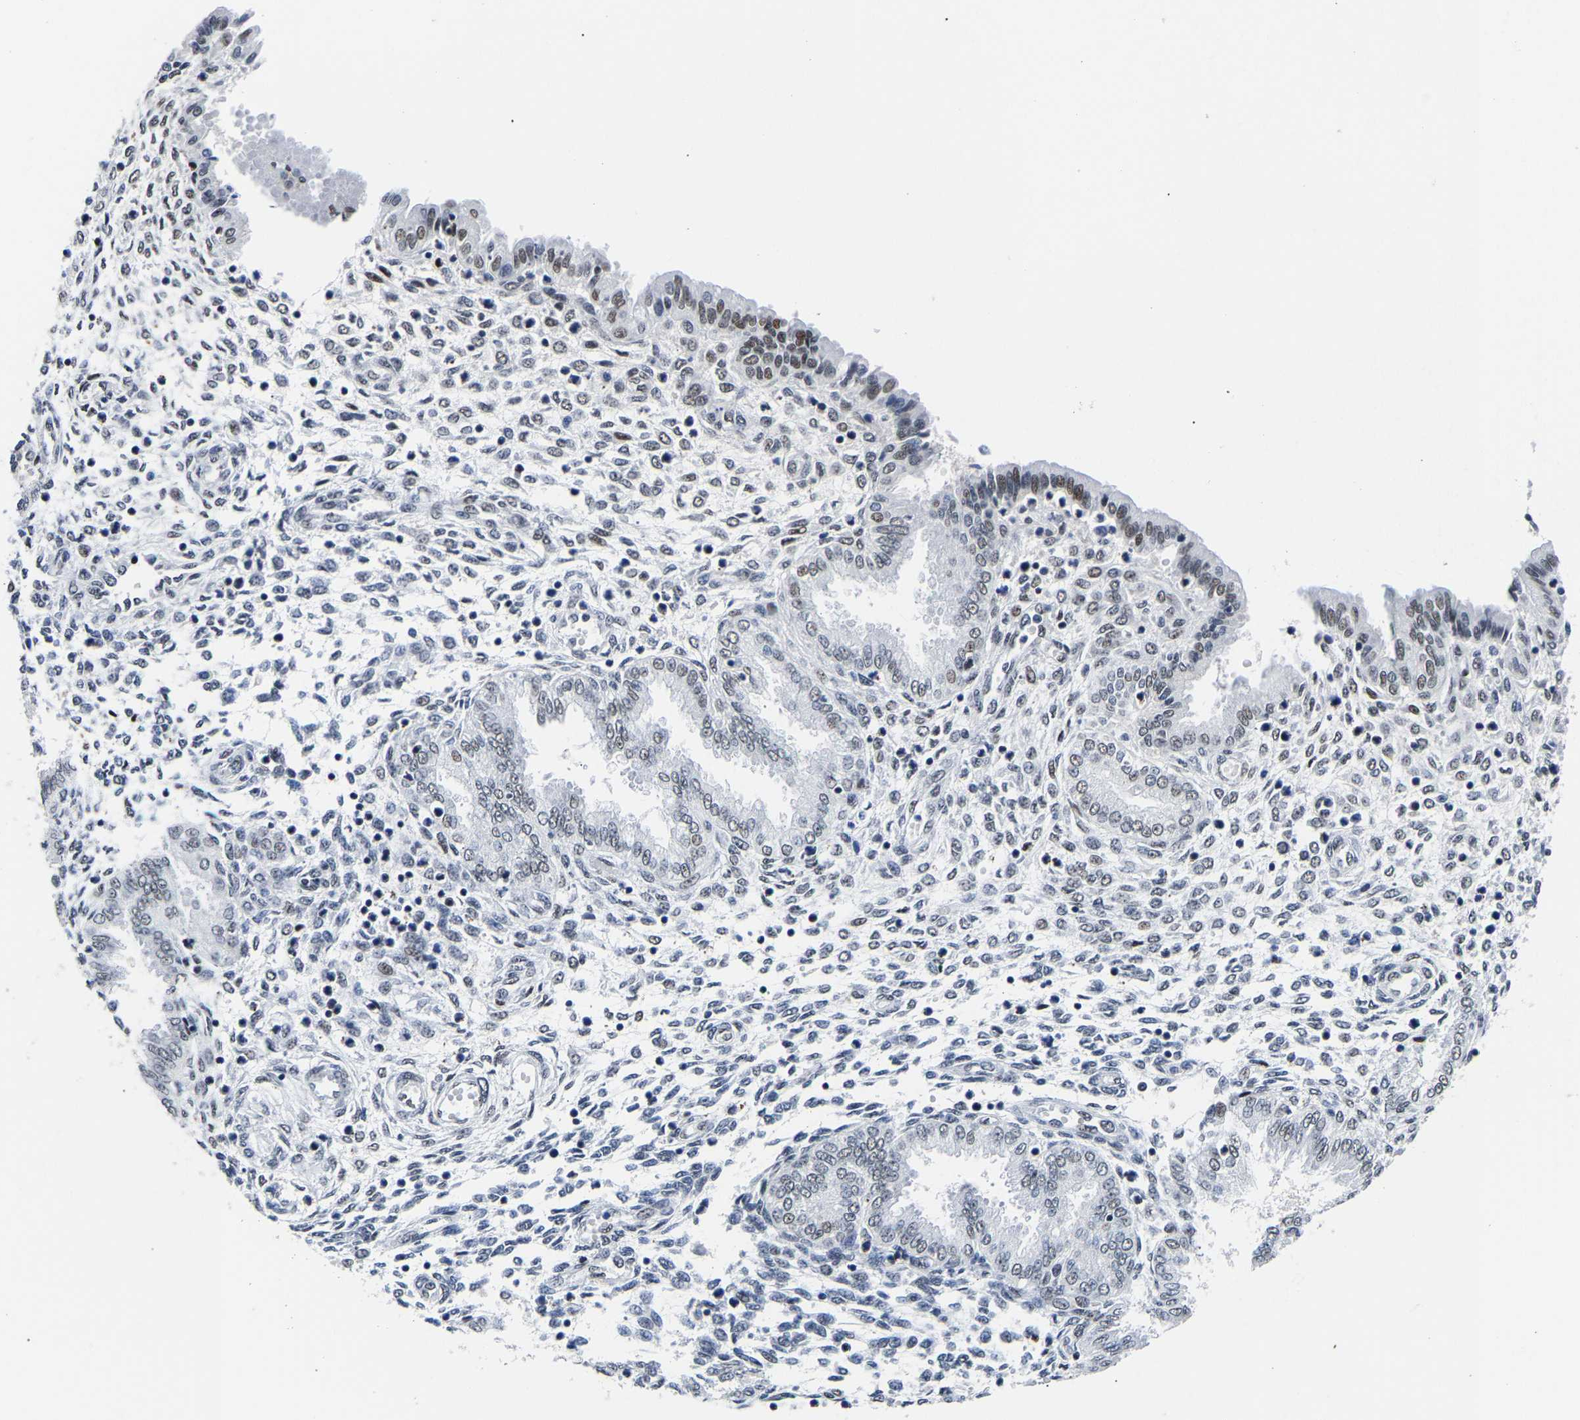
{"staining": {"intensity": "weak", "quantity": "25%-75%", "location": "nuclear"}, "tissue": "endometrium", "cell_type": "Cells in endometrial stroma", "image_type": "normal", "snomed": [{"axis": "morphology", "description": "Normal tissue, NOS"}, {"axis": "topography", "description": "Endometrium"}], "caption": "This is a micrograph of immunohistochemistry staining of normal endometrium, which shows weak positivity in the nuclear of cells in endometrial stroma.", "gene": "PTRHD1", "patient": {"sex": "female", "age": 33}}